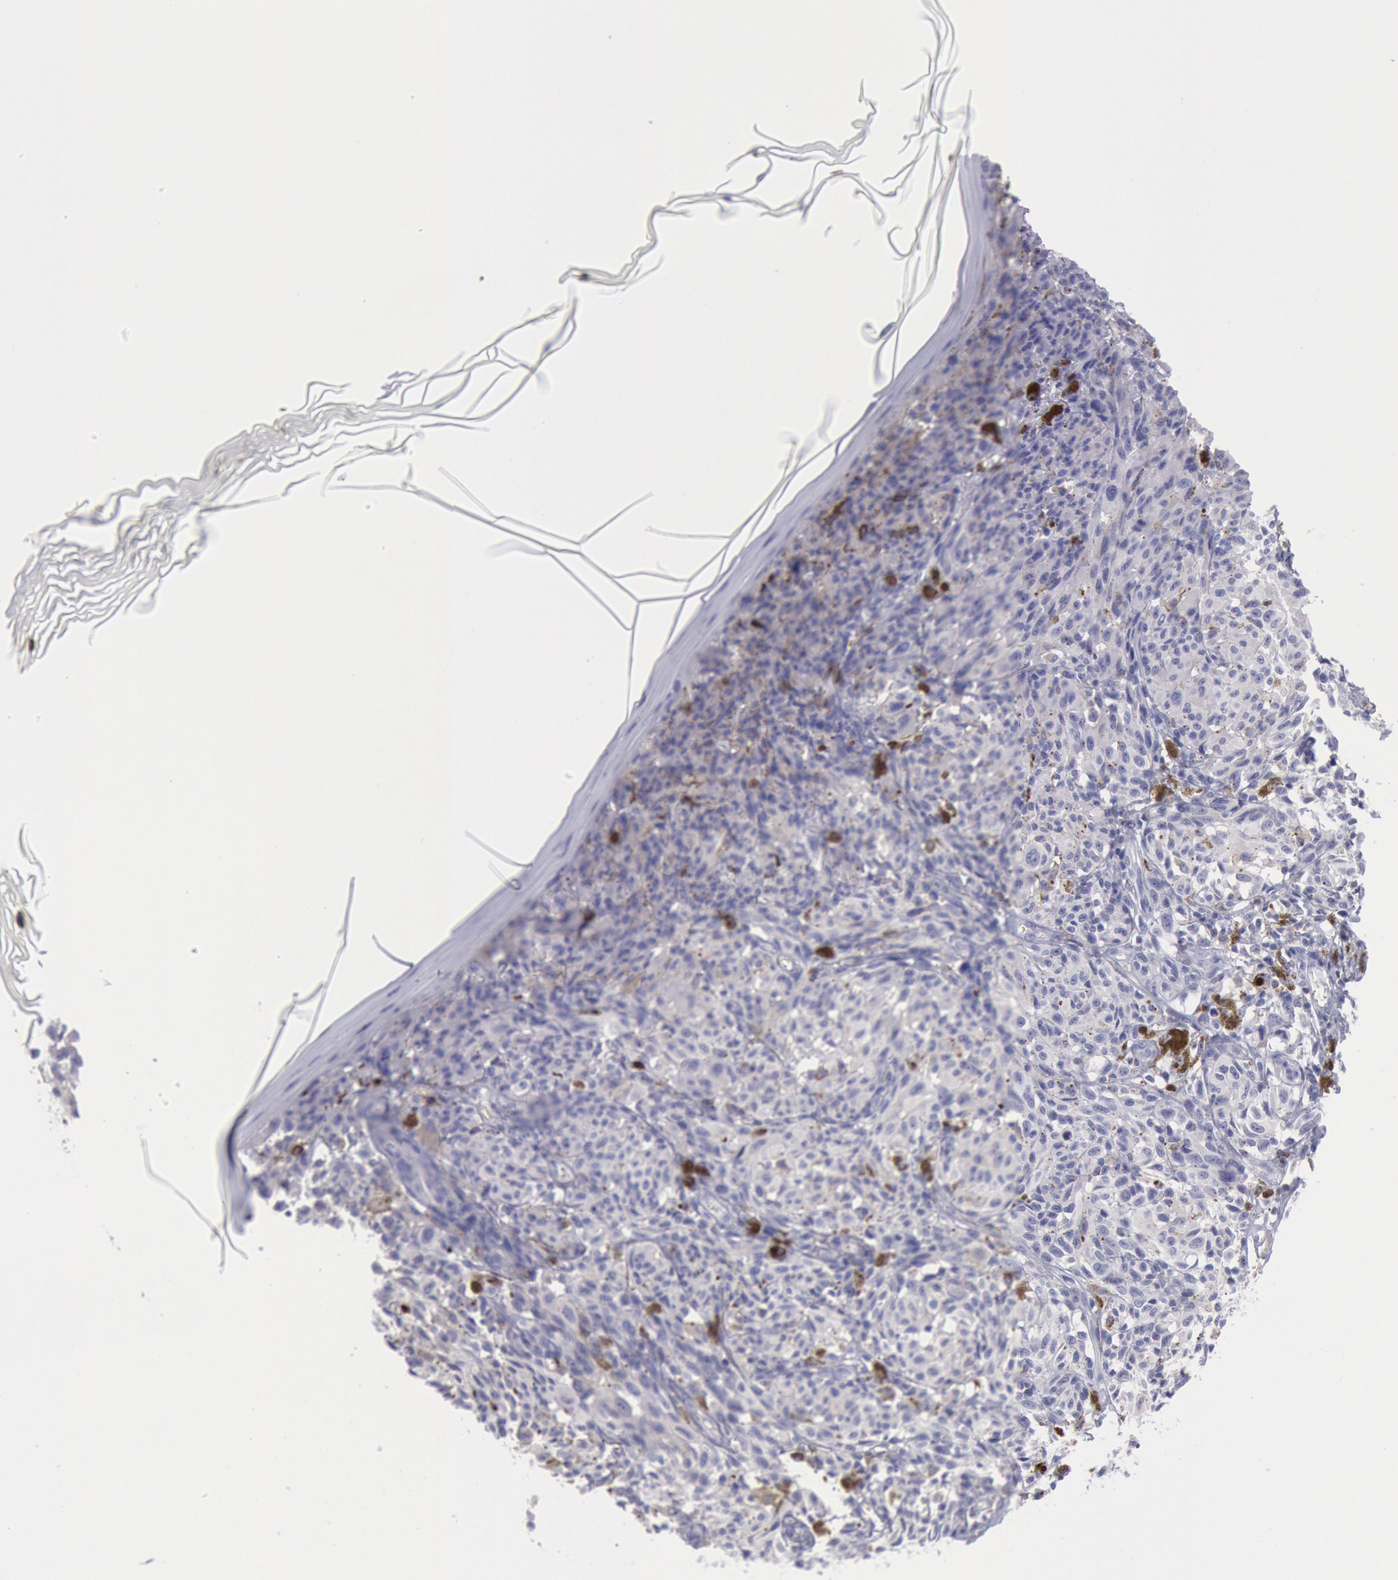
{"staining": {"intensity": "negative", "quantity": "none", "location": "none"}, "tissue": "melanoma", "cell_type": "Tumor cells", "image_type": "cancer", "snomed": [{"axis": "morphology", "description": "Malignant melanoma, NOS"}, {"axis": "topography", "description": "Skin"}], "caption": "High magnification brightfield microscopy of melanoma stained with DAB (3,3'-diaminobenzidine) (brown) and counterstained with hematoxylin (blue): tumor cells show no significant positivity. Nuclei are stained in blue.", "gene": "MYH7", "patient": {"sex": "female", "age": 72}}